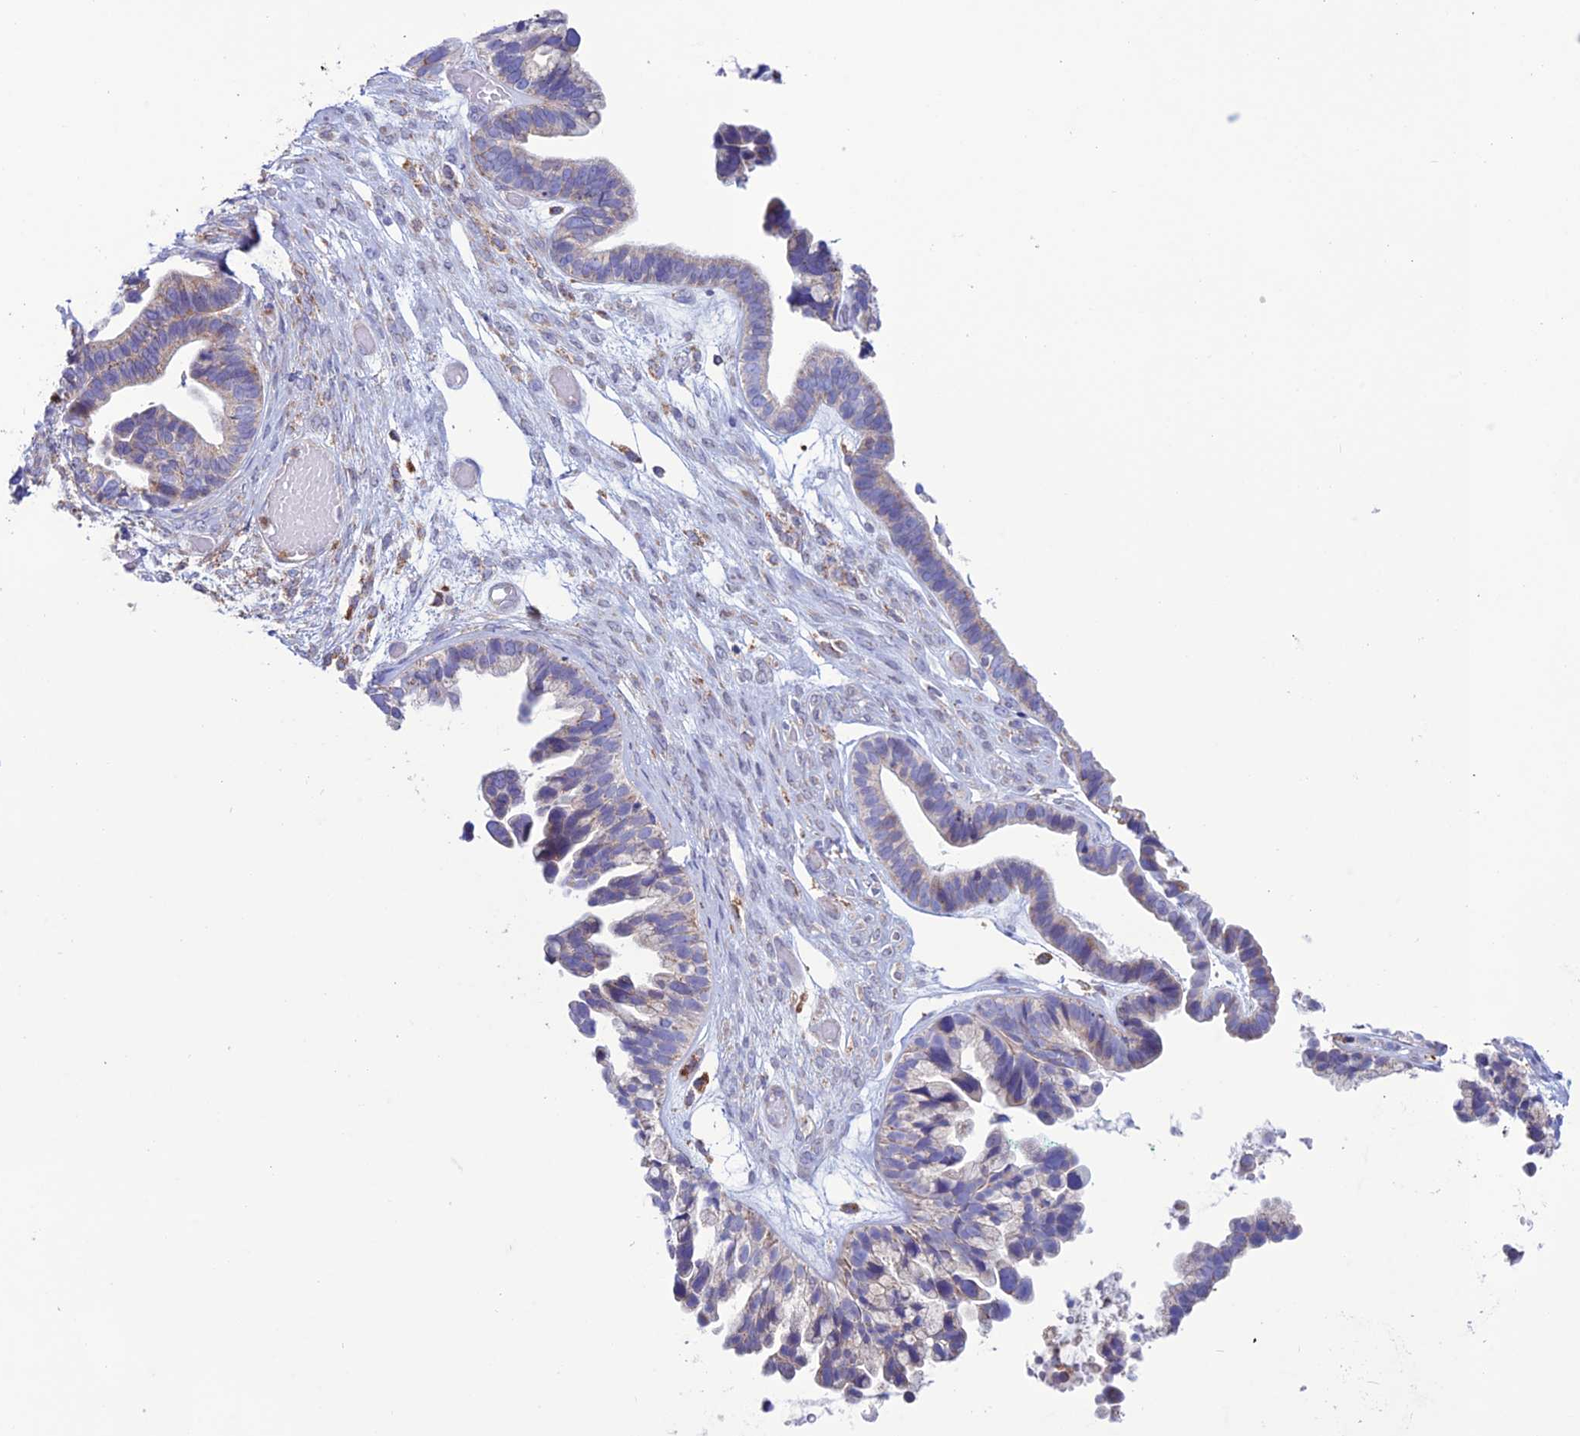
{"staining": {"intensity": "weak", "quantity": "25%-75%", "location": "cytoplasmic/membranous"}, "tissue": "ovarian cancer", "cell_type": "Tumor cells", "image_type": "cancer", "snomed": [{"axis": "morphology", "description": "Cystadenocarcinoma, serous, NOS"}, {"axis": "topography", "description": "Ovary"}], "caption": "Ovarian cancer stained for a protein reveals weak cytoplasmic/membranous positivity in tumor cells.", "gene": "CLCN7", "patient": {"sex": "female", "age": 56}}